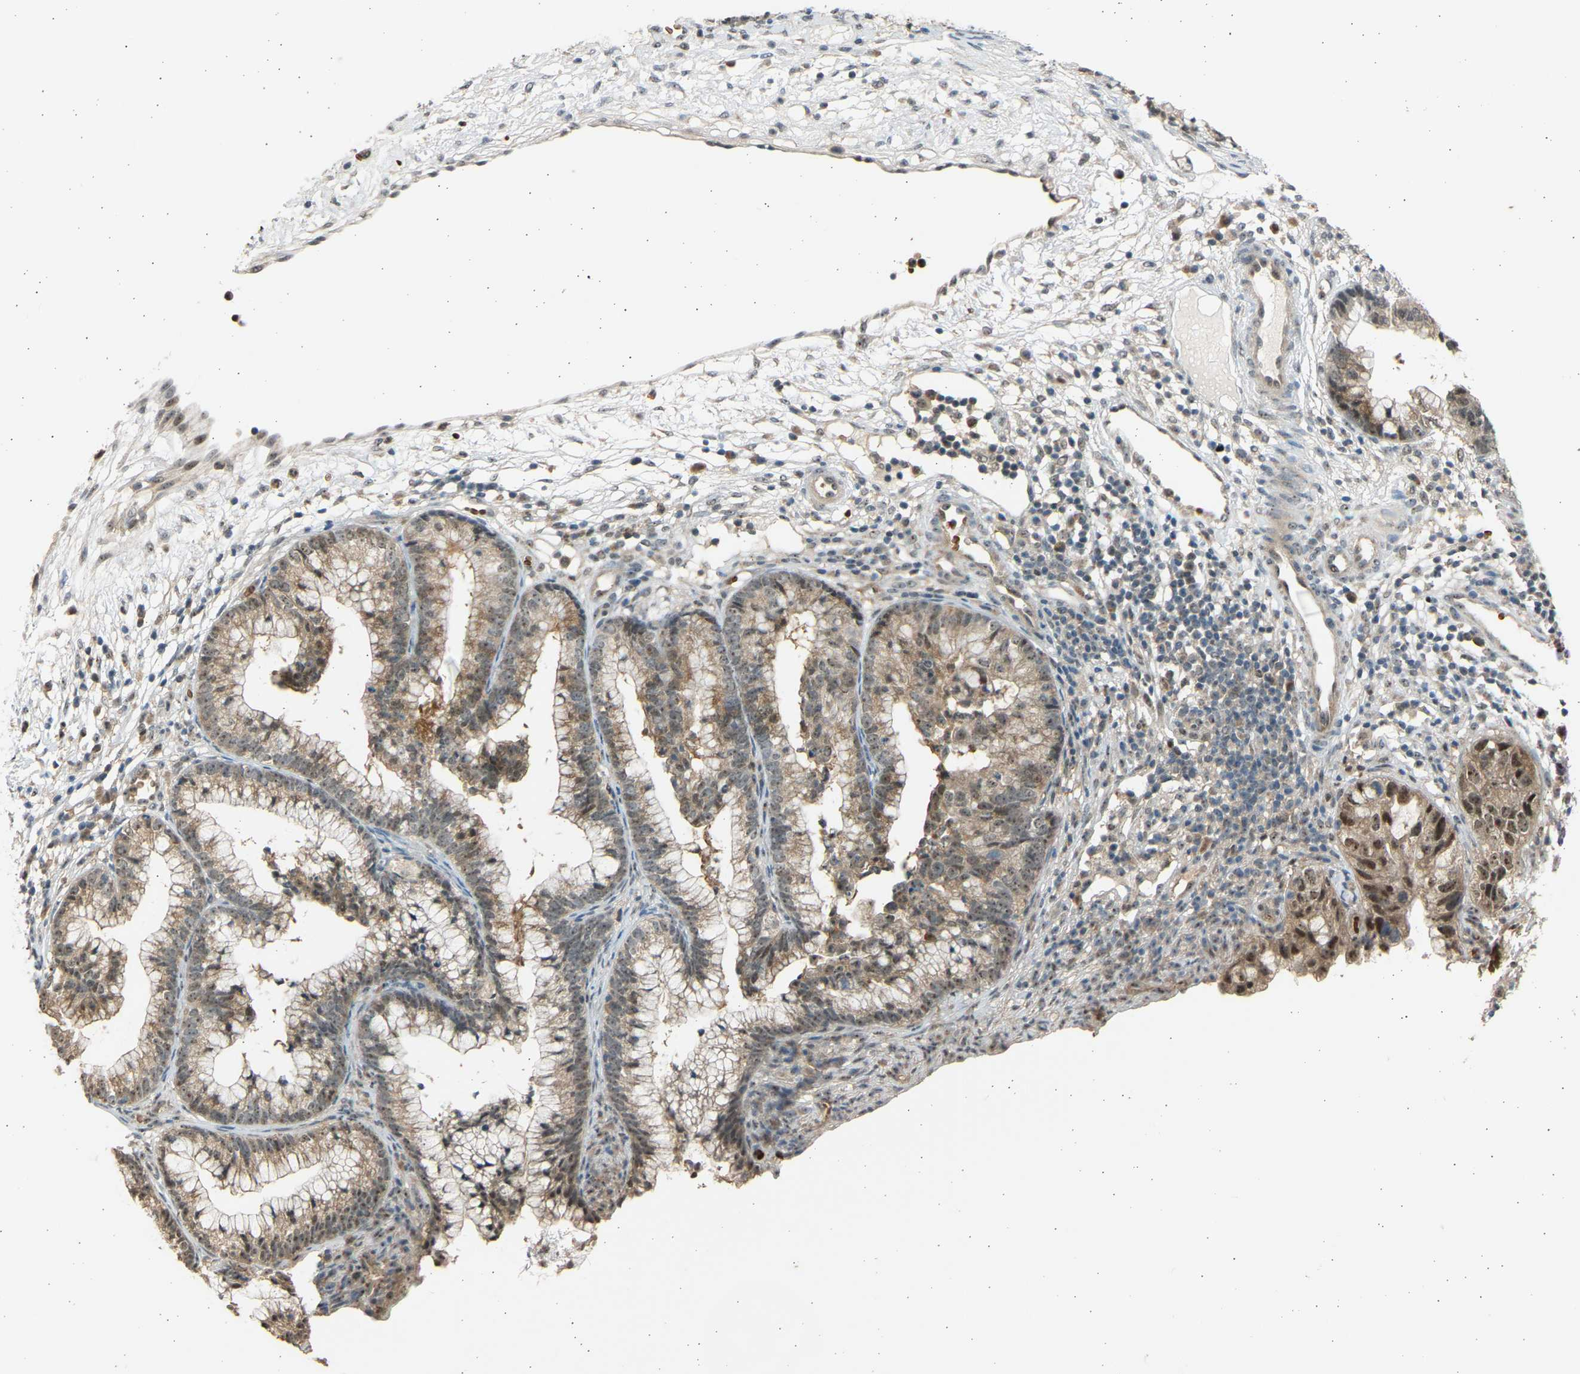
{"staining": {"intensity": "moderate", "quantity": "25%-75%", "location": "nuclear"}, "tissue": "cervical cancer", "cell_type": "Tumor cells", "image_type": "cancer", "snomed": [{"axis": "morphology", "description": "Adenocarcinoma, NOS"}, {"axis": "topography", "description": "Cervix"}], "caption": "Moderate nuclear expression is present in approximately 25%-75% of tumor cells in adenocarcinoma (cervical).", "gene": "BIRC2", "patient": {"sex": "female", "age": 44}}